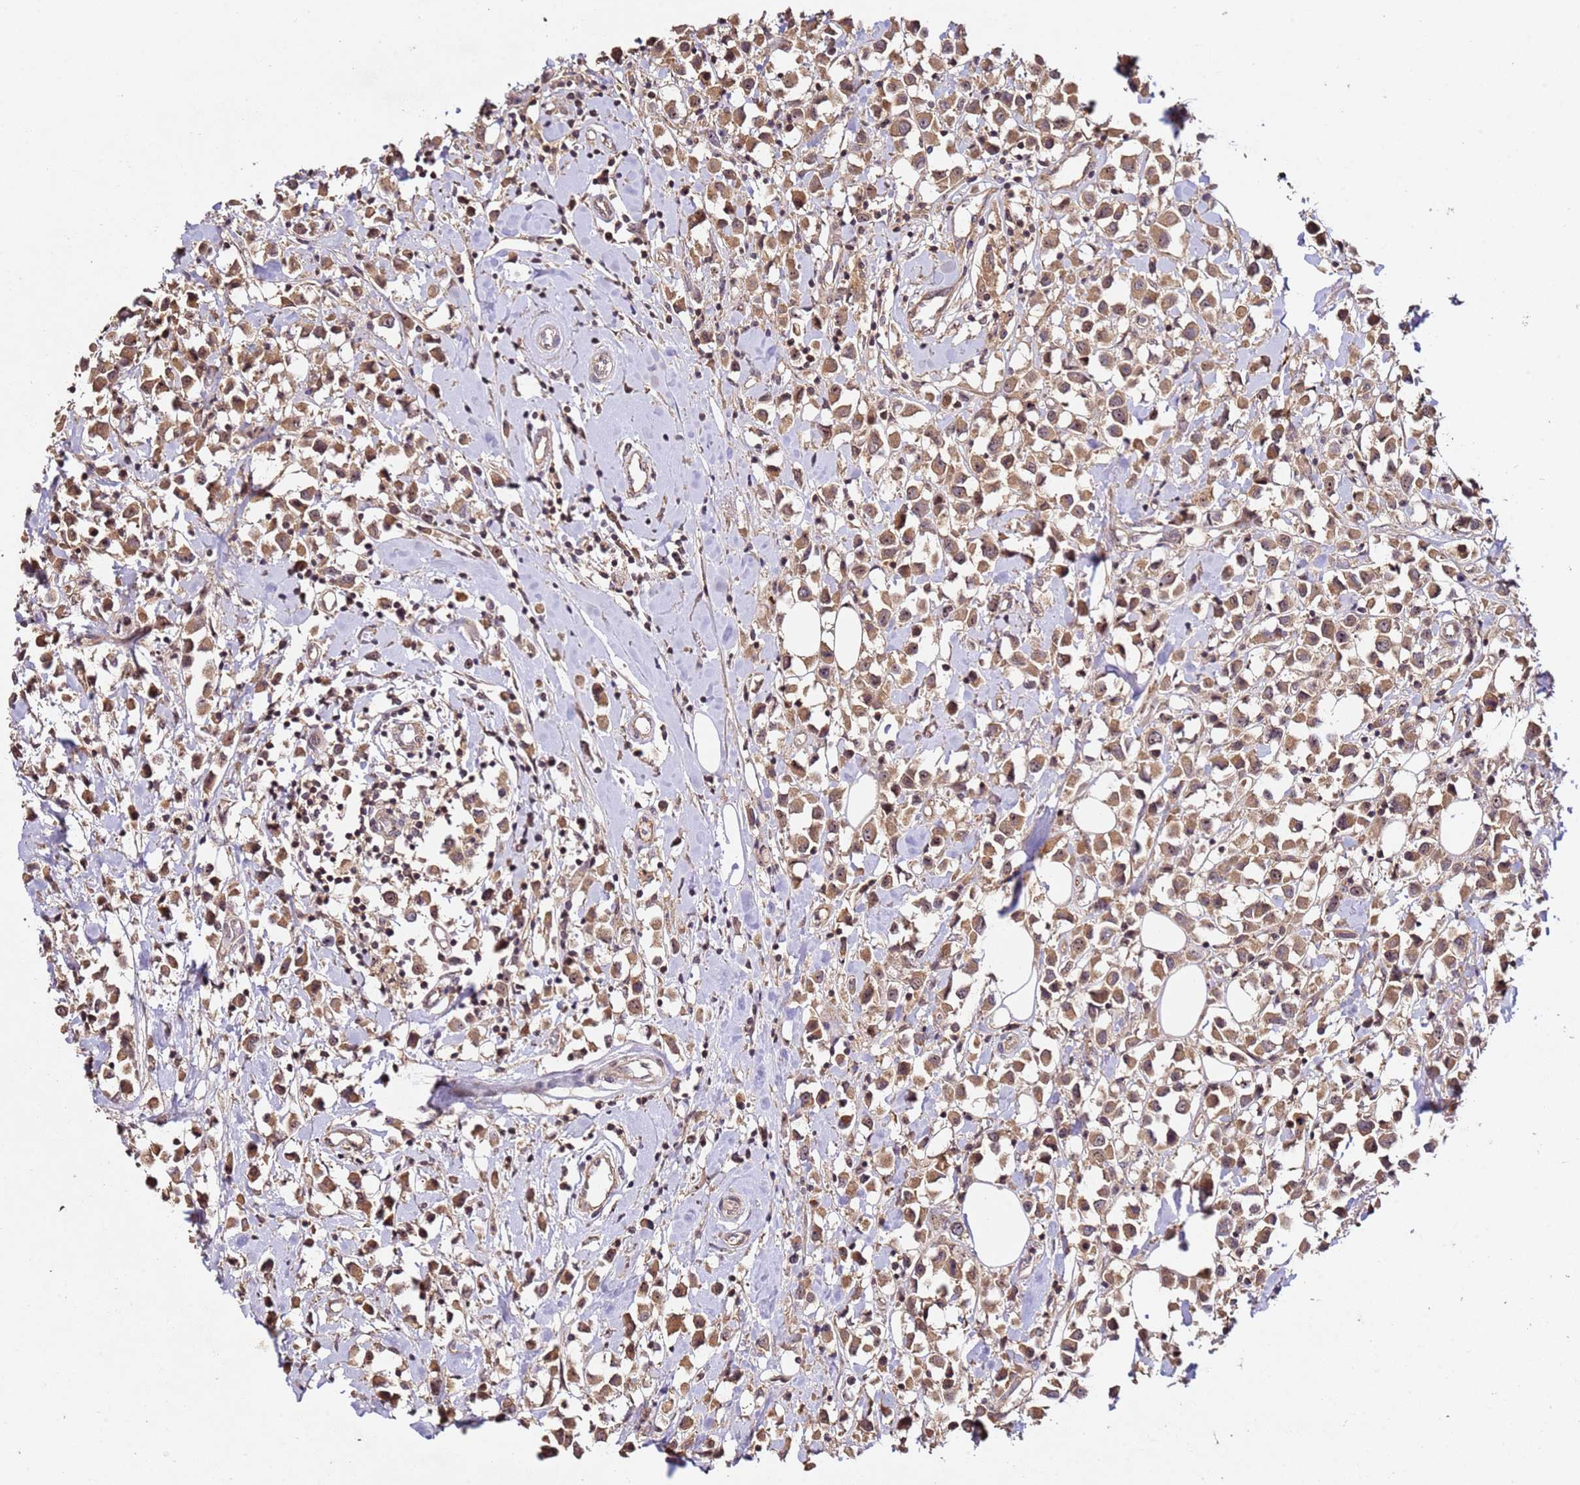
{"staining": {"intensity": "moderate", "quantity": ">75%", "location": "cytoplasmic/membranous,nuclear"}, "tissue": "breast cancer", "cell_type": "Tumor cells", "image_type": "cancer", "snomed": [{"axis": "morphology", "description": "Duct carcinoma"}, {"axis": "topography", "description": "Breast"}], "caption": "A photomicrograph of breast invasive ductal carcinoma stained for a protein reveals moderate cytoplasmic/membranous and nuclear brown staining in tumor cells. (DAB = brown stain, brightfield microscopy at high magnification).", "gene": "DDX27", "patient": {"sex": "female", "age": 61}}